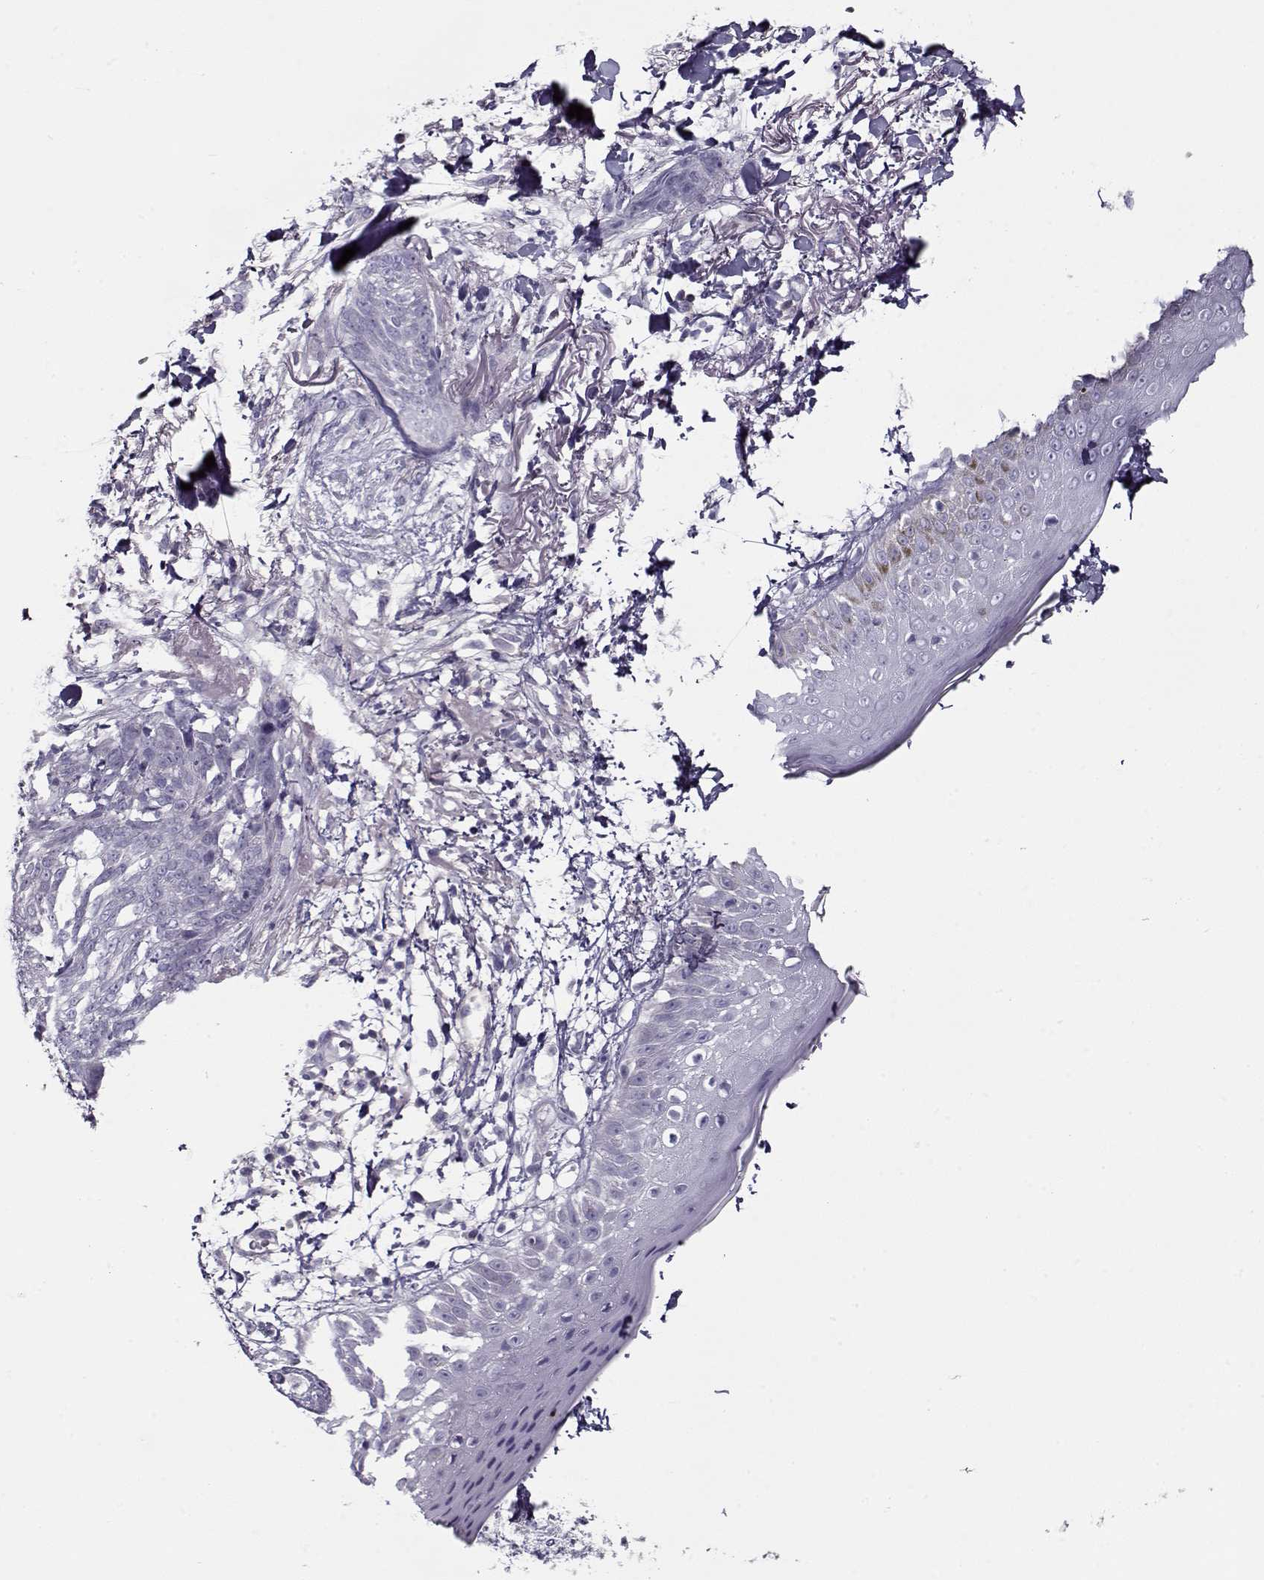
{"staining": {"intensity": "negative", "quantity": "none", "location": "none"}, "tissue": "skin cancer", "cell_type": "Tumor cells", "image_type": "cancer", "snomed": [{"axis": "morphology", "description": "Normal tissue, NOS"}, {"axis": "morphology", "description": "Basal cell carcinoma"}, {"axis": "topography", "description": "Skin"}], "caption": "Immunohistochemistry photomicrograph of neoplastic tissue: basal cell carcinoma (skin) stained with DAB (3,3'-diaminobenzidine) demonstrates no significant protein expression in tumor cells. (Immunohistochemistry, brightfield microscopy, high magnification).", "gene": "PP2D1", "patient": {"sex": "male", "age": 84}}